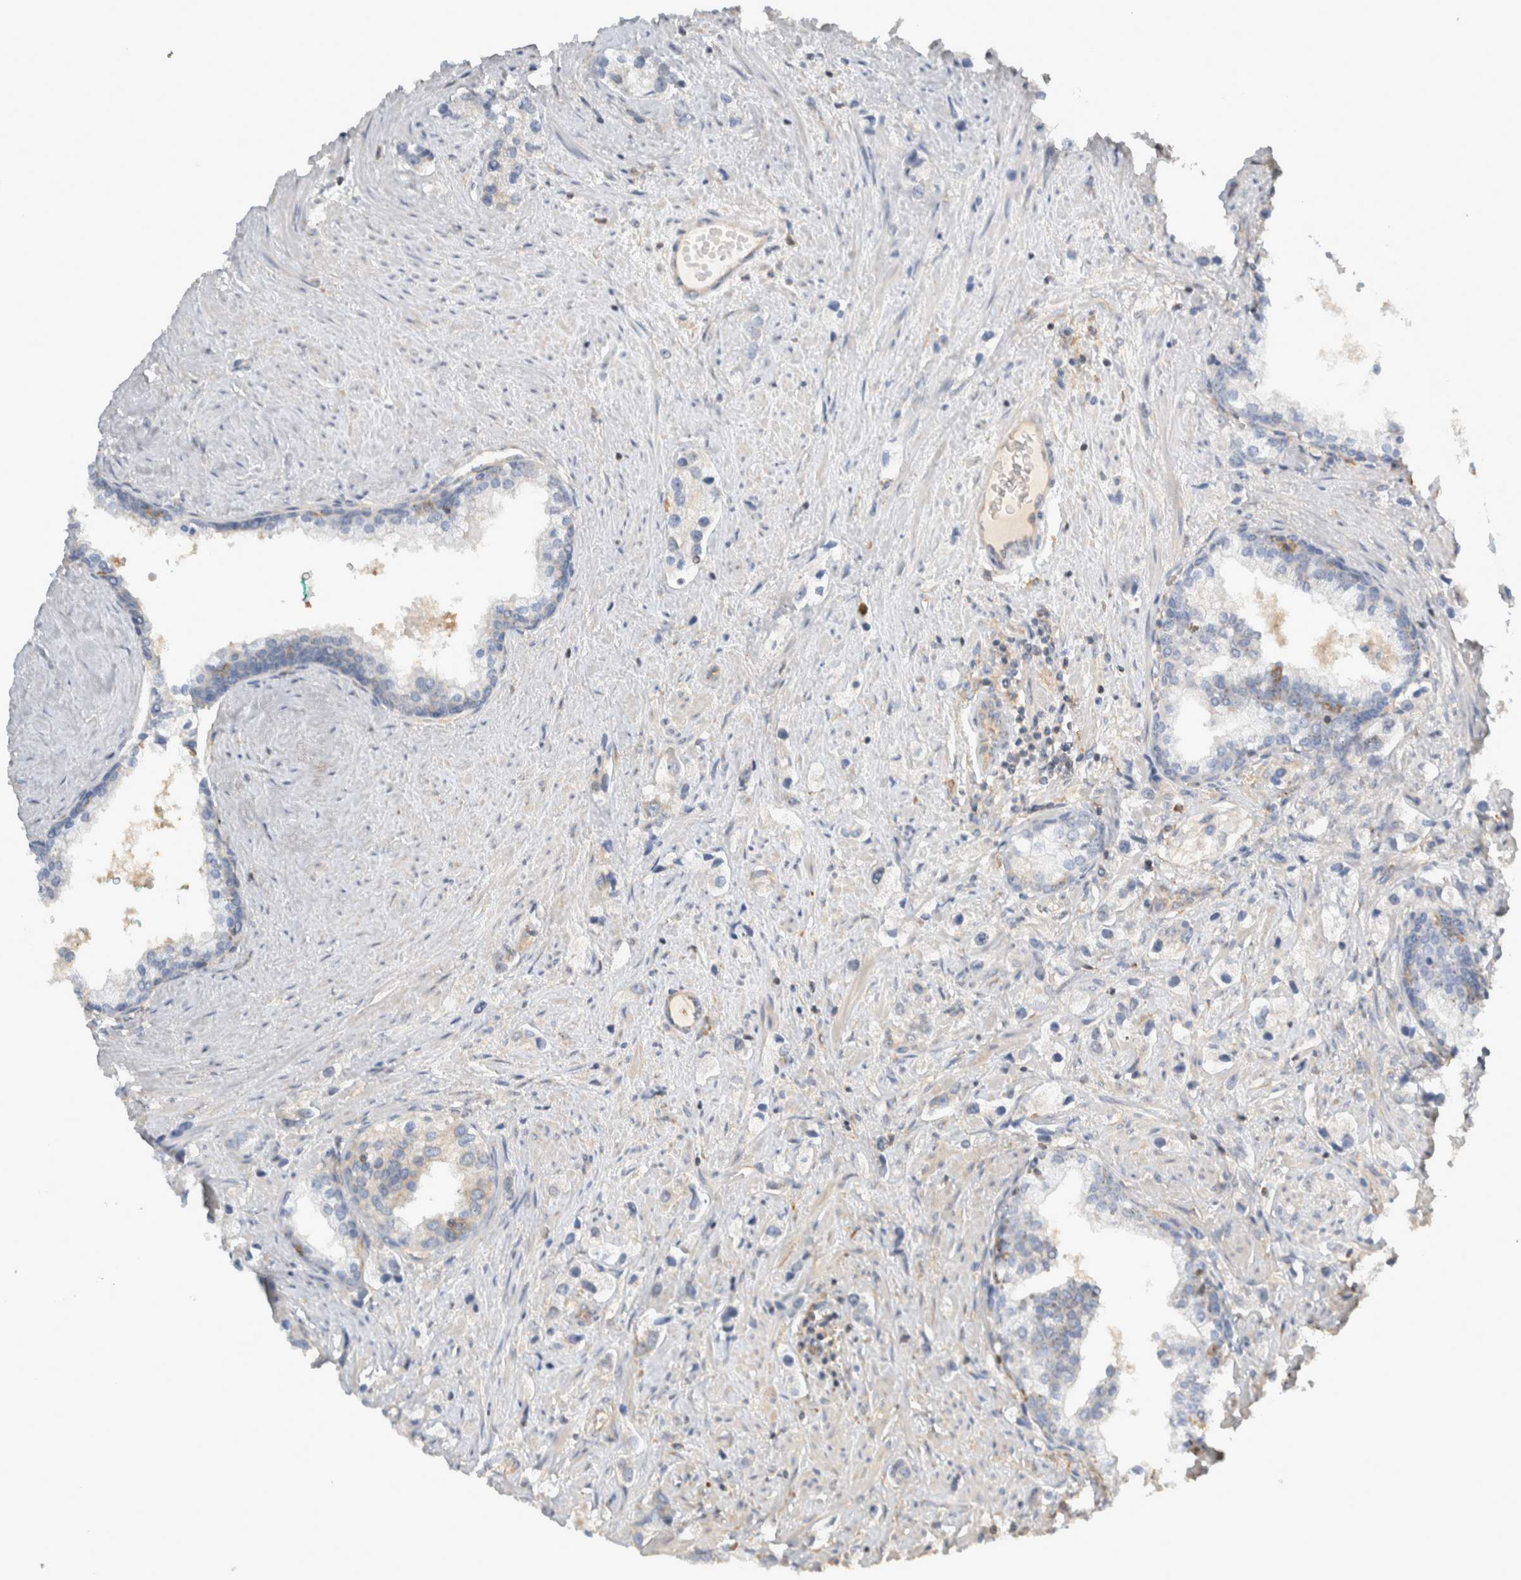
{"staining": {"intensity": "negative", "quantity": "none", "location": "none"}, "tissue": "prostate cancer", "cell_type": "Tumor cells", "image_type": "cancer", "snomed": [{"axis": "morphology", "description": "Adenocarcinoma, High grade"}, {"axis": "topography", "description": "Prostate"}], "caption": "Tumor cells show no significant expression in prostate cancer (adenocarcinoma (high-grade)).", "gene": "EIF4G3", "patient": {"sex": "male", "age": 66}}